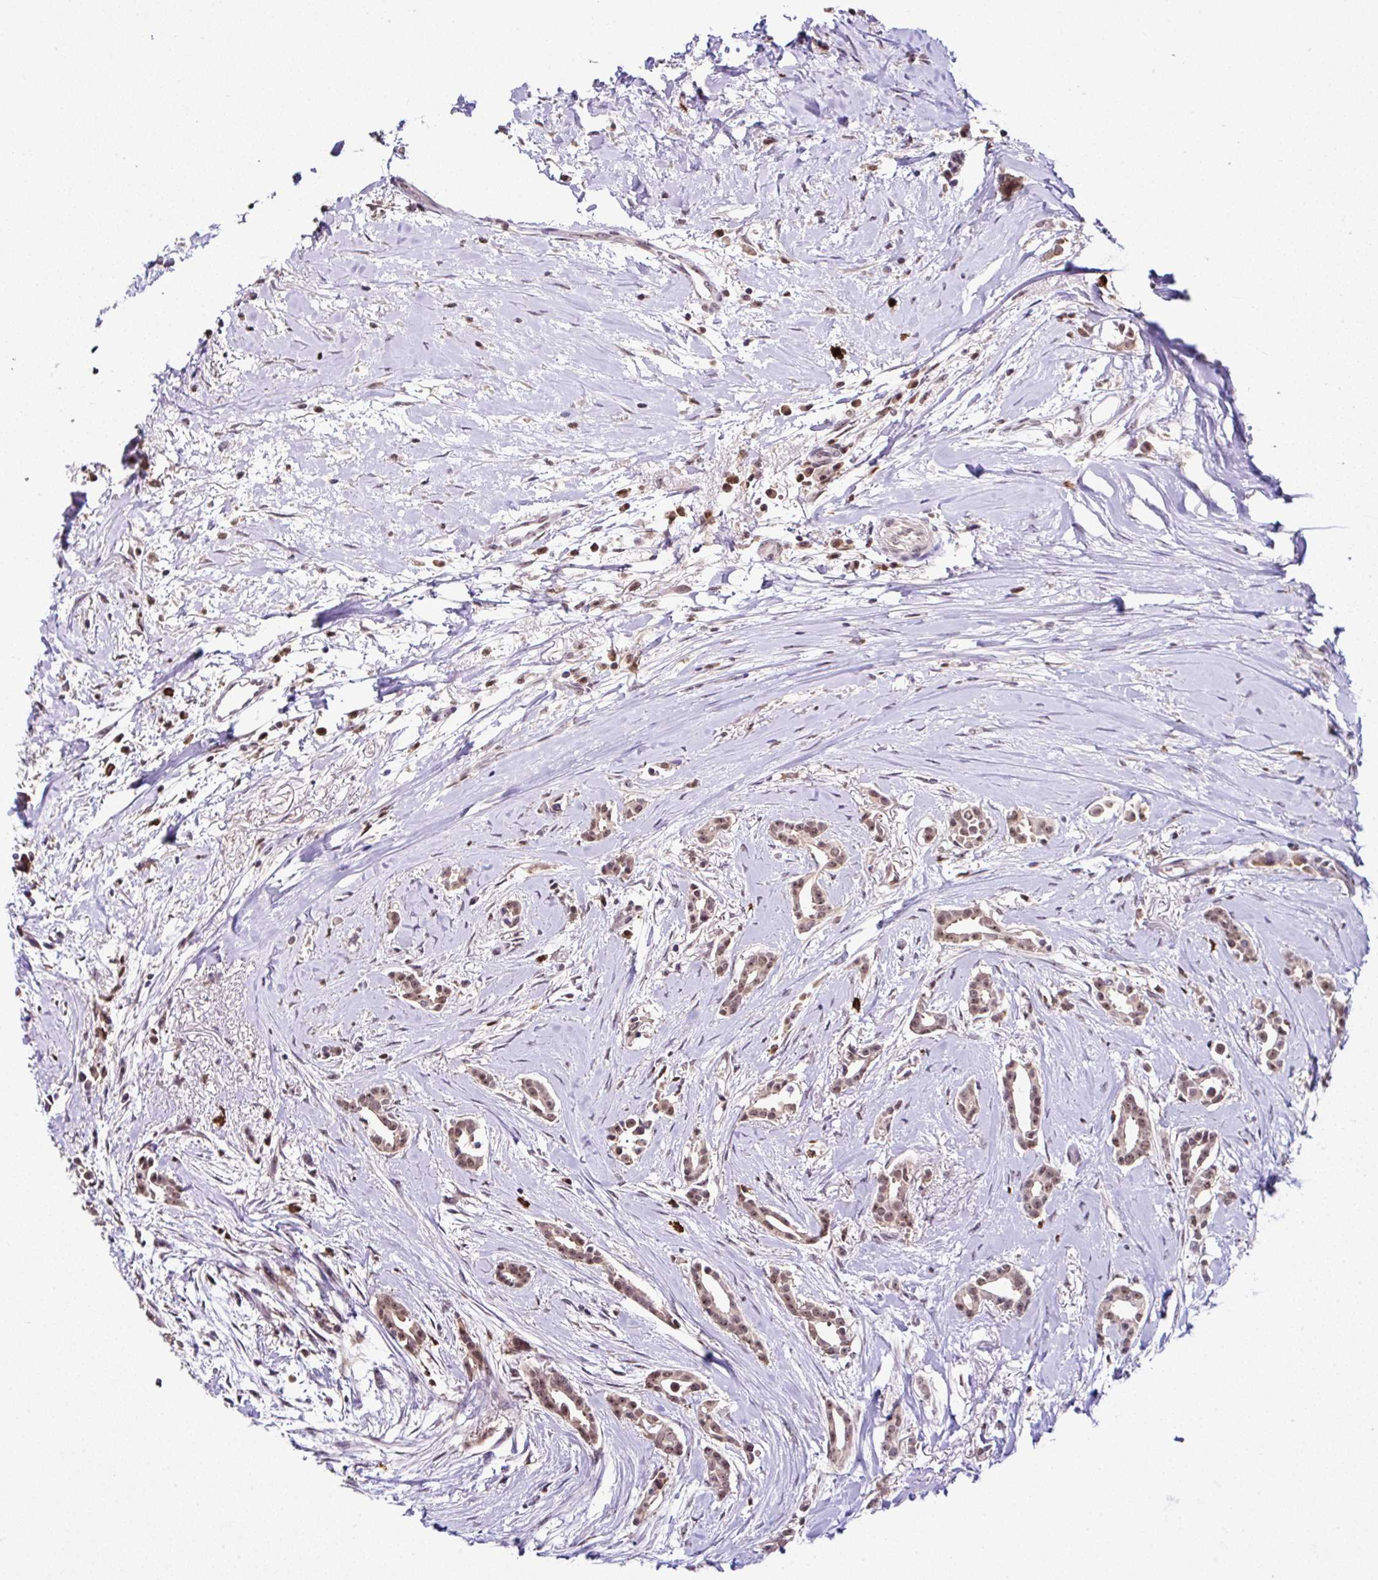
{"staining": {"intensity": "moderate", "quantity": ">75%", "location": "nuclear"}, "tissue": "breast cancer", "cell_type": "Tumor cells", "image_type": "cancer", "snomed": [{"axis": "morphology", "description": "Duct carcinoma"}, {"axis": "topography", "description": "Breast"}], "caption": "This image demonstrates breast intraductal carcinoma stained with immunohistochemistry to label a protein in brown. The nuclear of tumor cells show moderate positivity for the protein. Nuclei are counter-stained blue.", "gene": "PTPN2", "patient": {"sex": "female", "age": 64}}